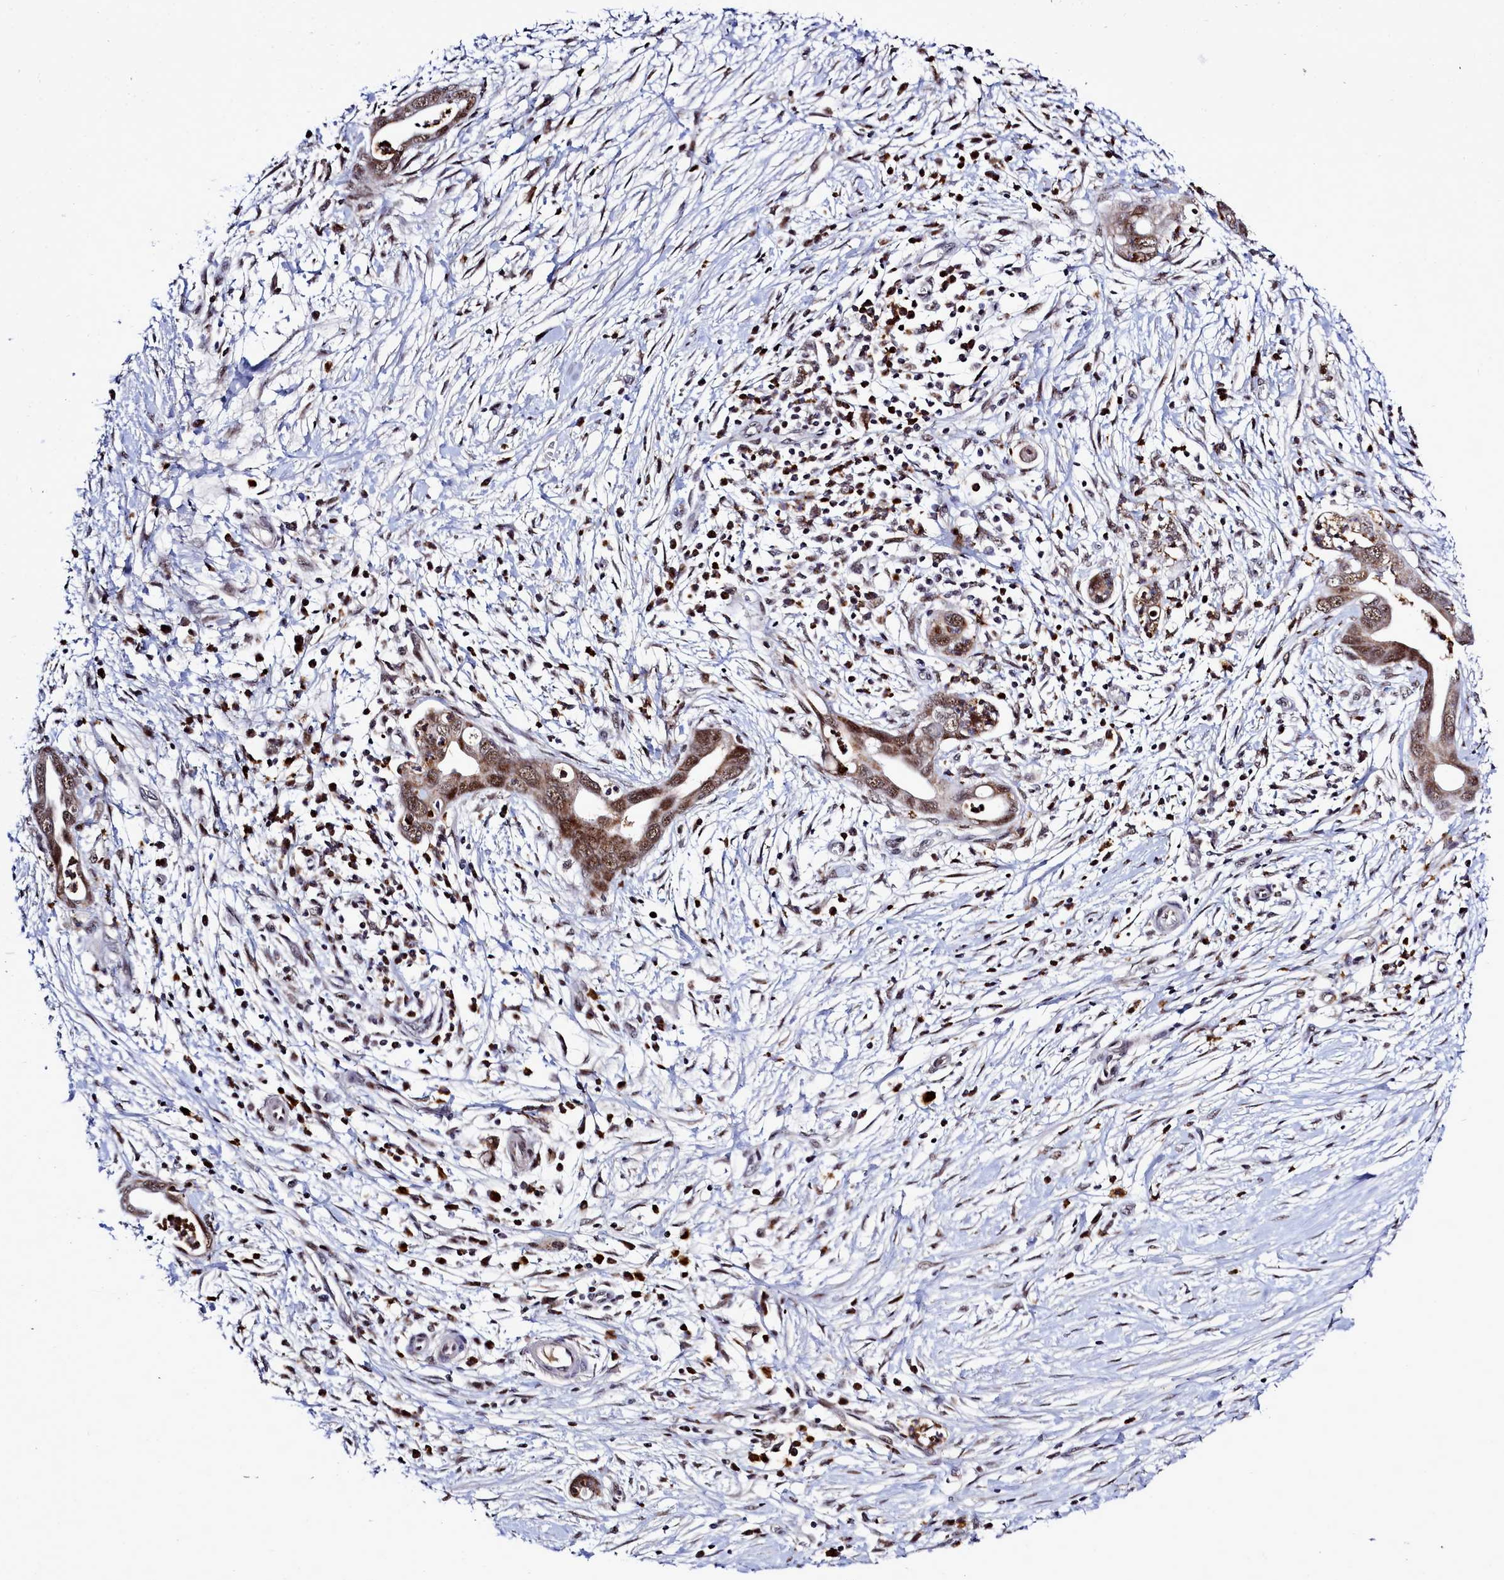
{"staining": {"intensity": "moderate", "quantity": ">75%", "location": "cytoplasmic/membranous,nuclear"}, "tissue": "pancreatic cancer", "cell_type": "Tumor cells", "image_type": "cancer", "snomed": [{"axis": "morphology", "description": "Adenocarcinoma, NOS"}, {"axis": "topography", "description": "Pancreas"}], "caption": "Protein staining of pancreatic cancer tissue exhibits moderate cytoplasmic/membranous and nuclear expression in approximately >75% of tumor cells.", "gene": "POM121L2", "patient": {"sex": "male", "age": 75}}